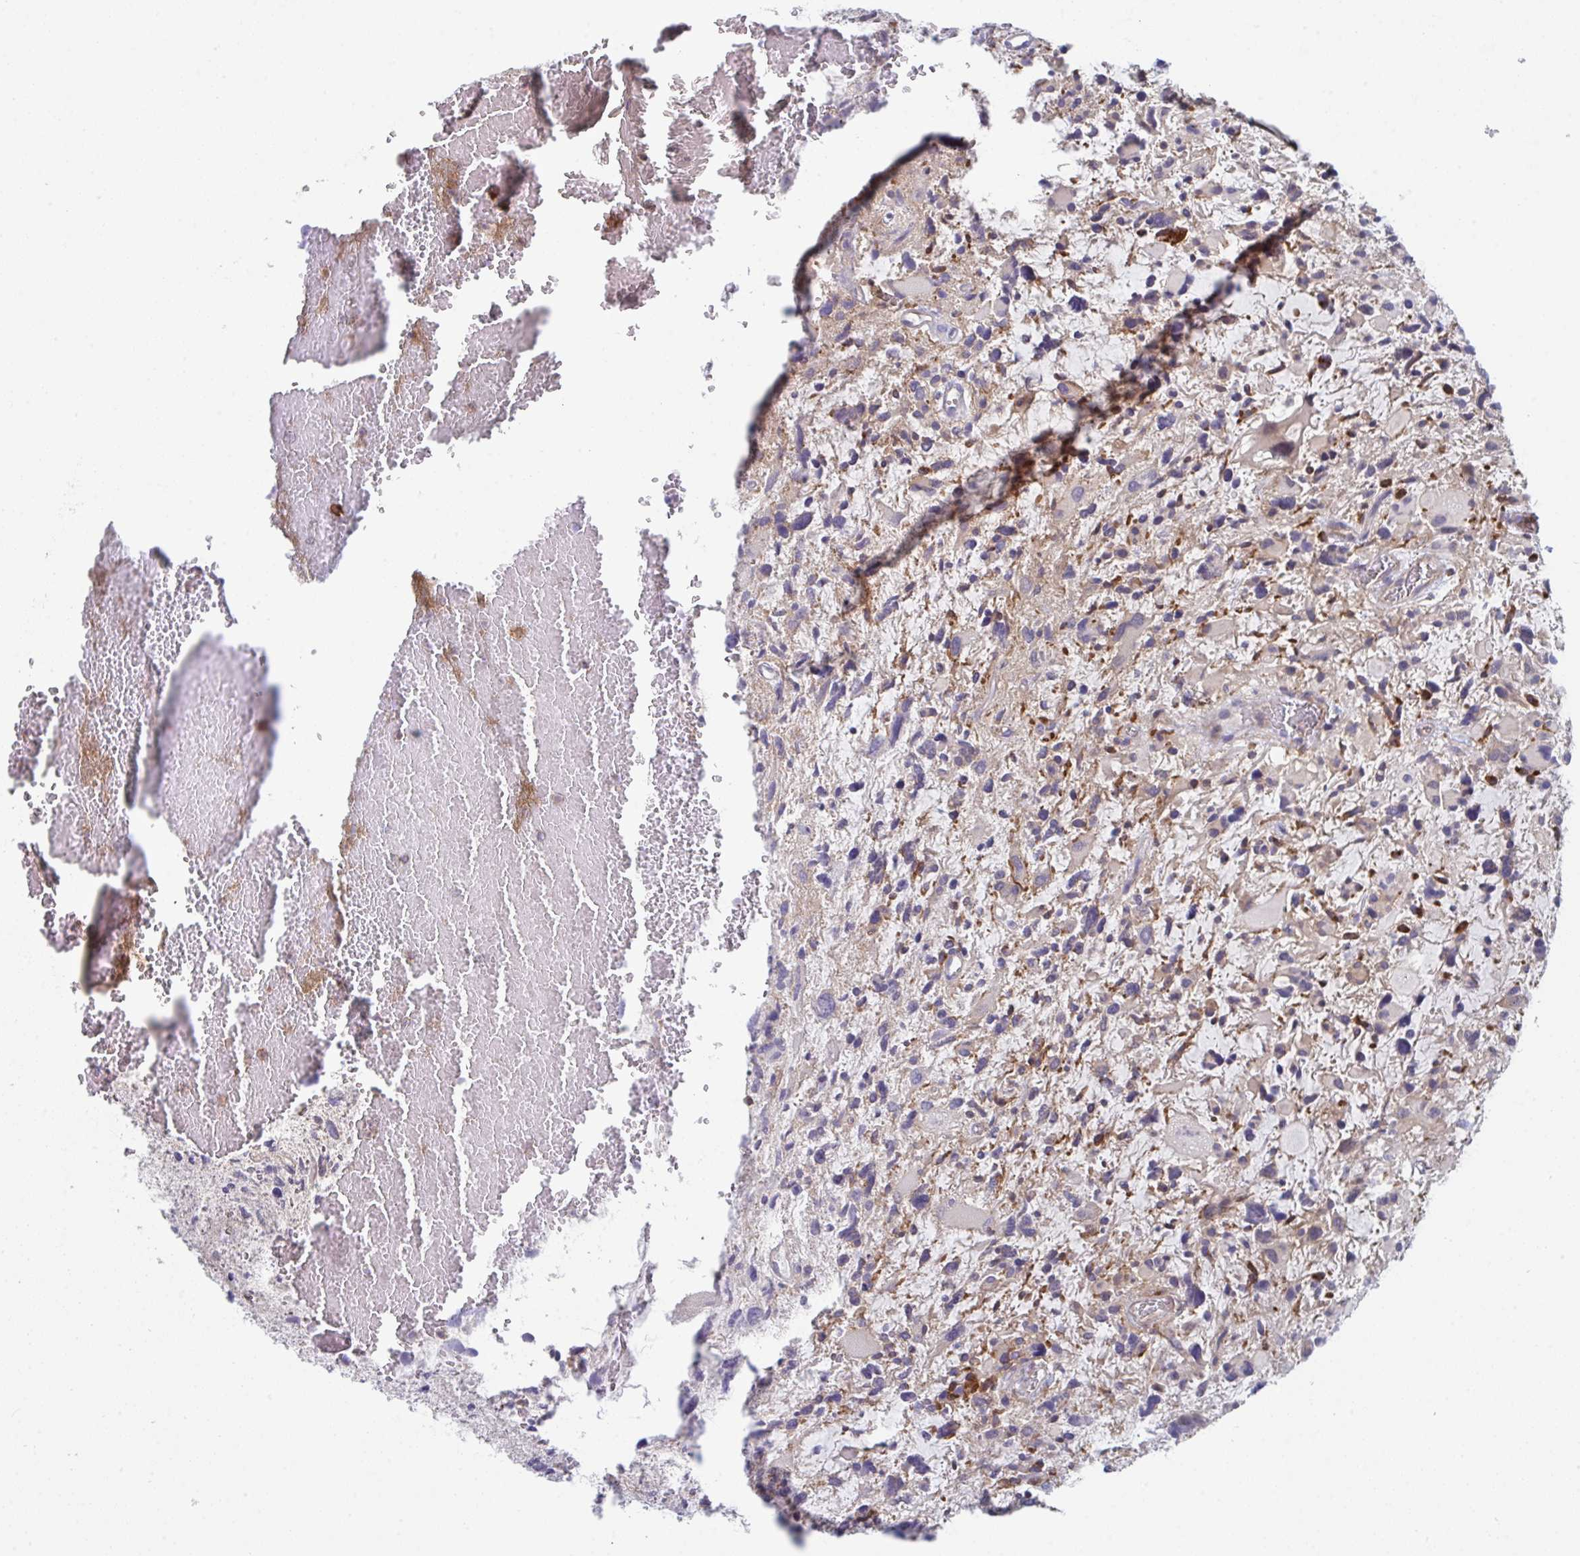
{"staining": {"intensity": "negative", "quantity": "none", "location": "none"}, "tissue": "glioma", "cell_type": "Tumor cells", "image_type": "cancer", "snomed": [{"axis": "morphology", "description": "Glioma, malignant, High grade"}, {"axis": "topography", "description": "Brain"}], "caption": "An immunohistochemistry (IHC) photomicrograph of glioma is shown. There is no staining in tumor cells of glioma.", "gene": "DISP2", "patient": {"sex": "female", "age": 11}}